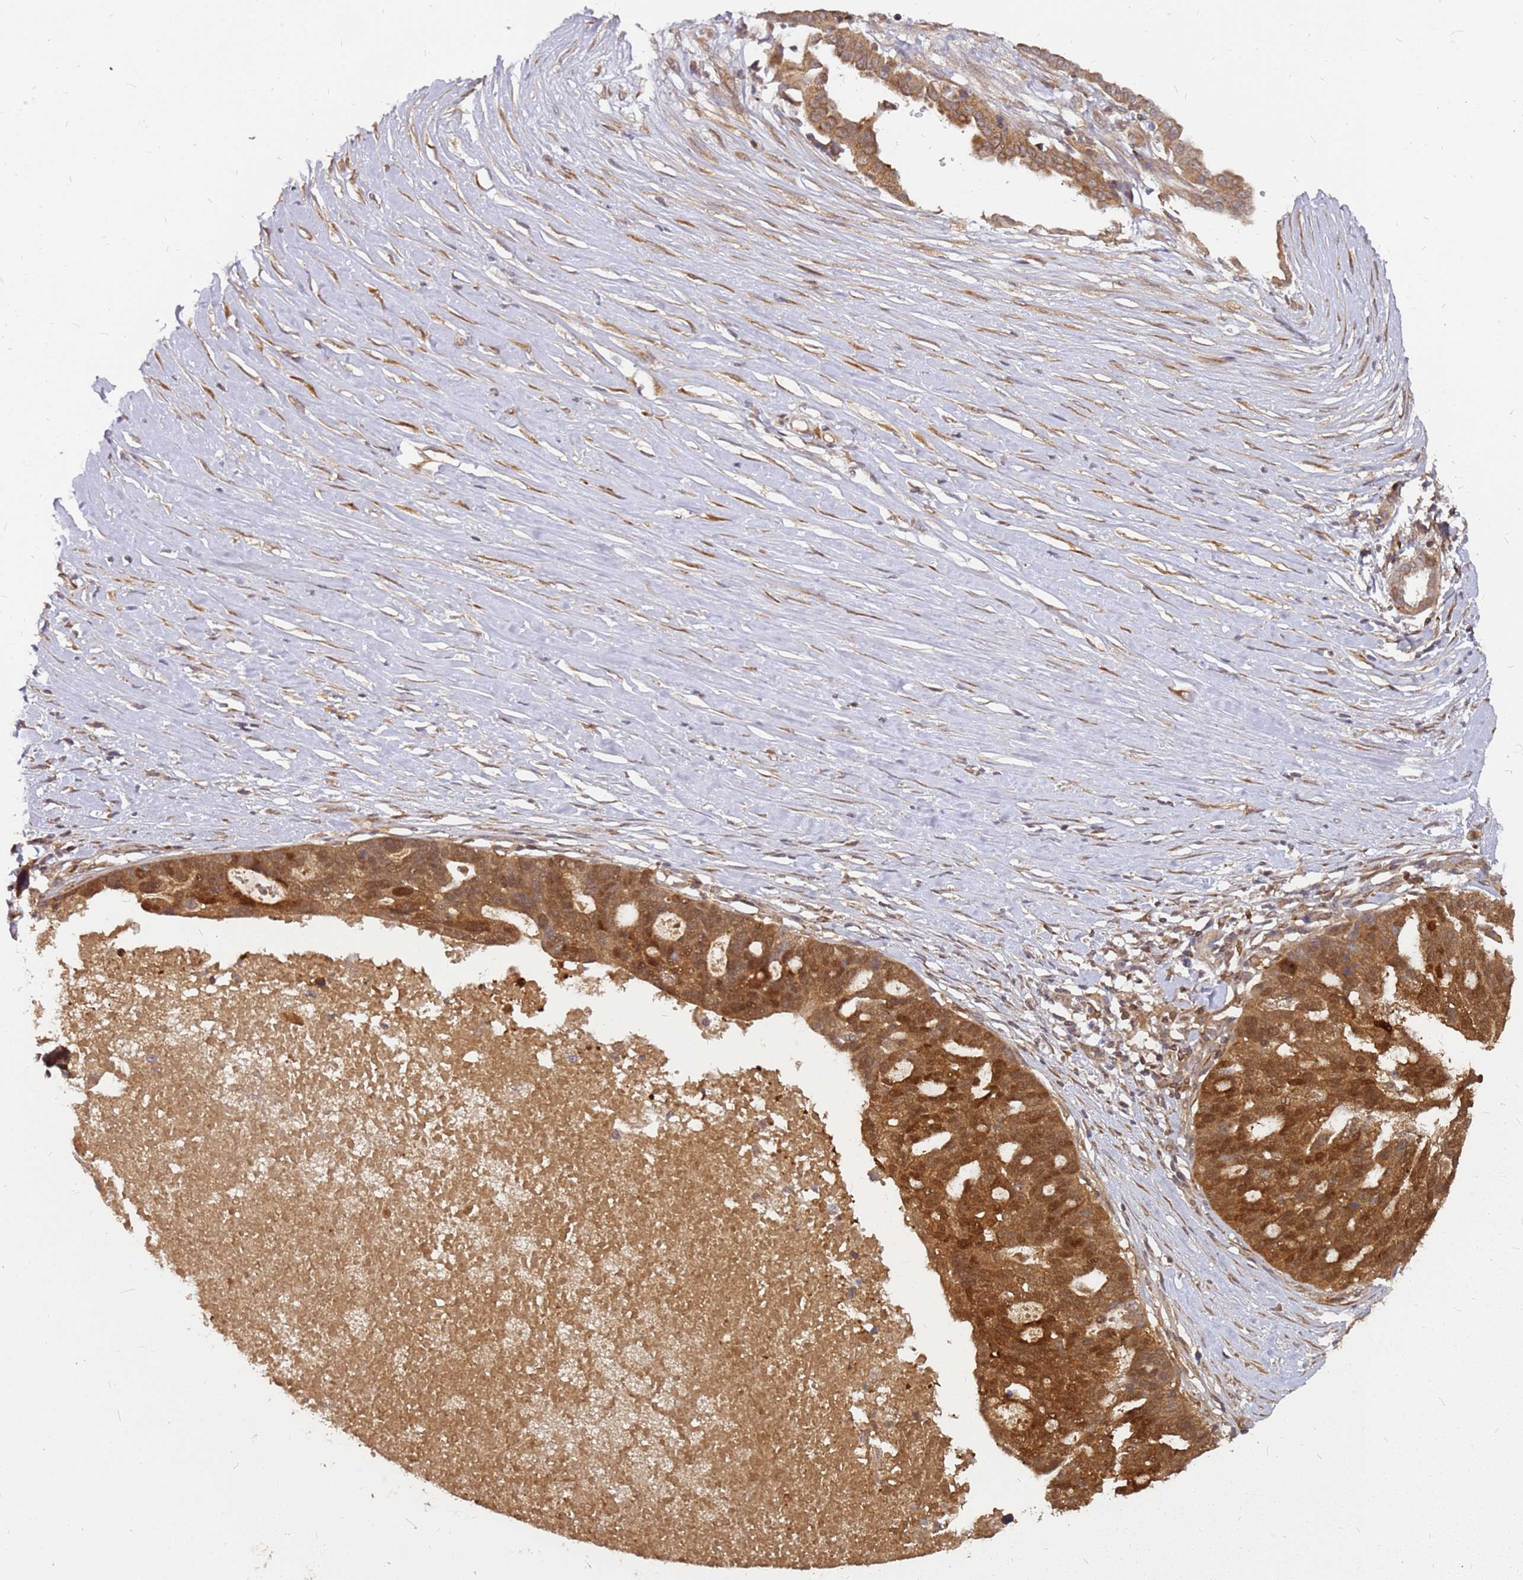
{"staining": {"intensity": "strong", "quantity": ">75%", "location": "cytoplasmic/membranous,nuclear"}, "tissue": "ovarian cancer", "cell_type": "Tumor cells", "image_type": "cancer", "snomed": [{"axis": "morphology", "description": "Cystadenocarcinoma, serous, NOS"}, {"axis": "topography", "description": "Ovary"}], "caption": "Immunohistochemistry (IHC) of human ovarian cancer demonstrates high levels of strong cytoplasmic/membranous and nuclear positivity in about >75% of tumor cells. The protein is shown in brown color, while the nuclei are stained blue.", "gene": "NUDT14", "patient": {"sex": "female", "age": 59}}